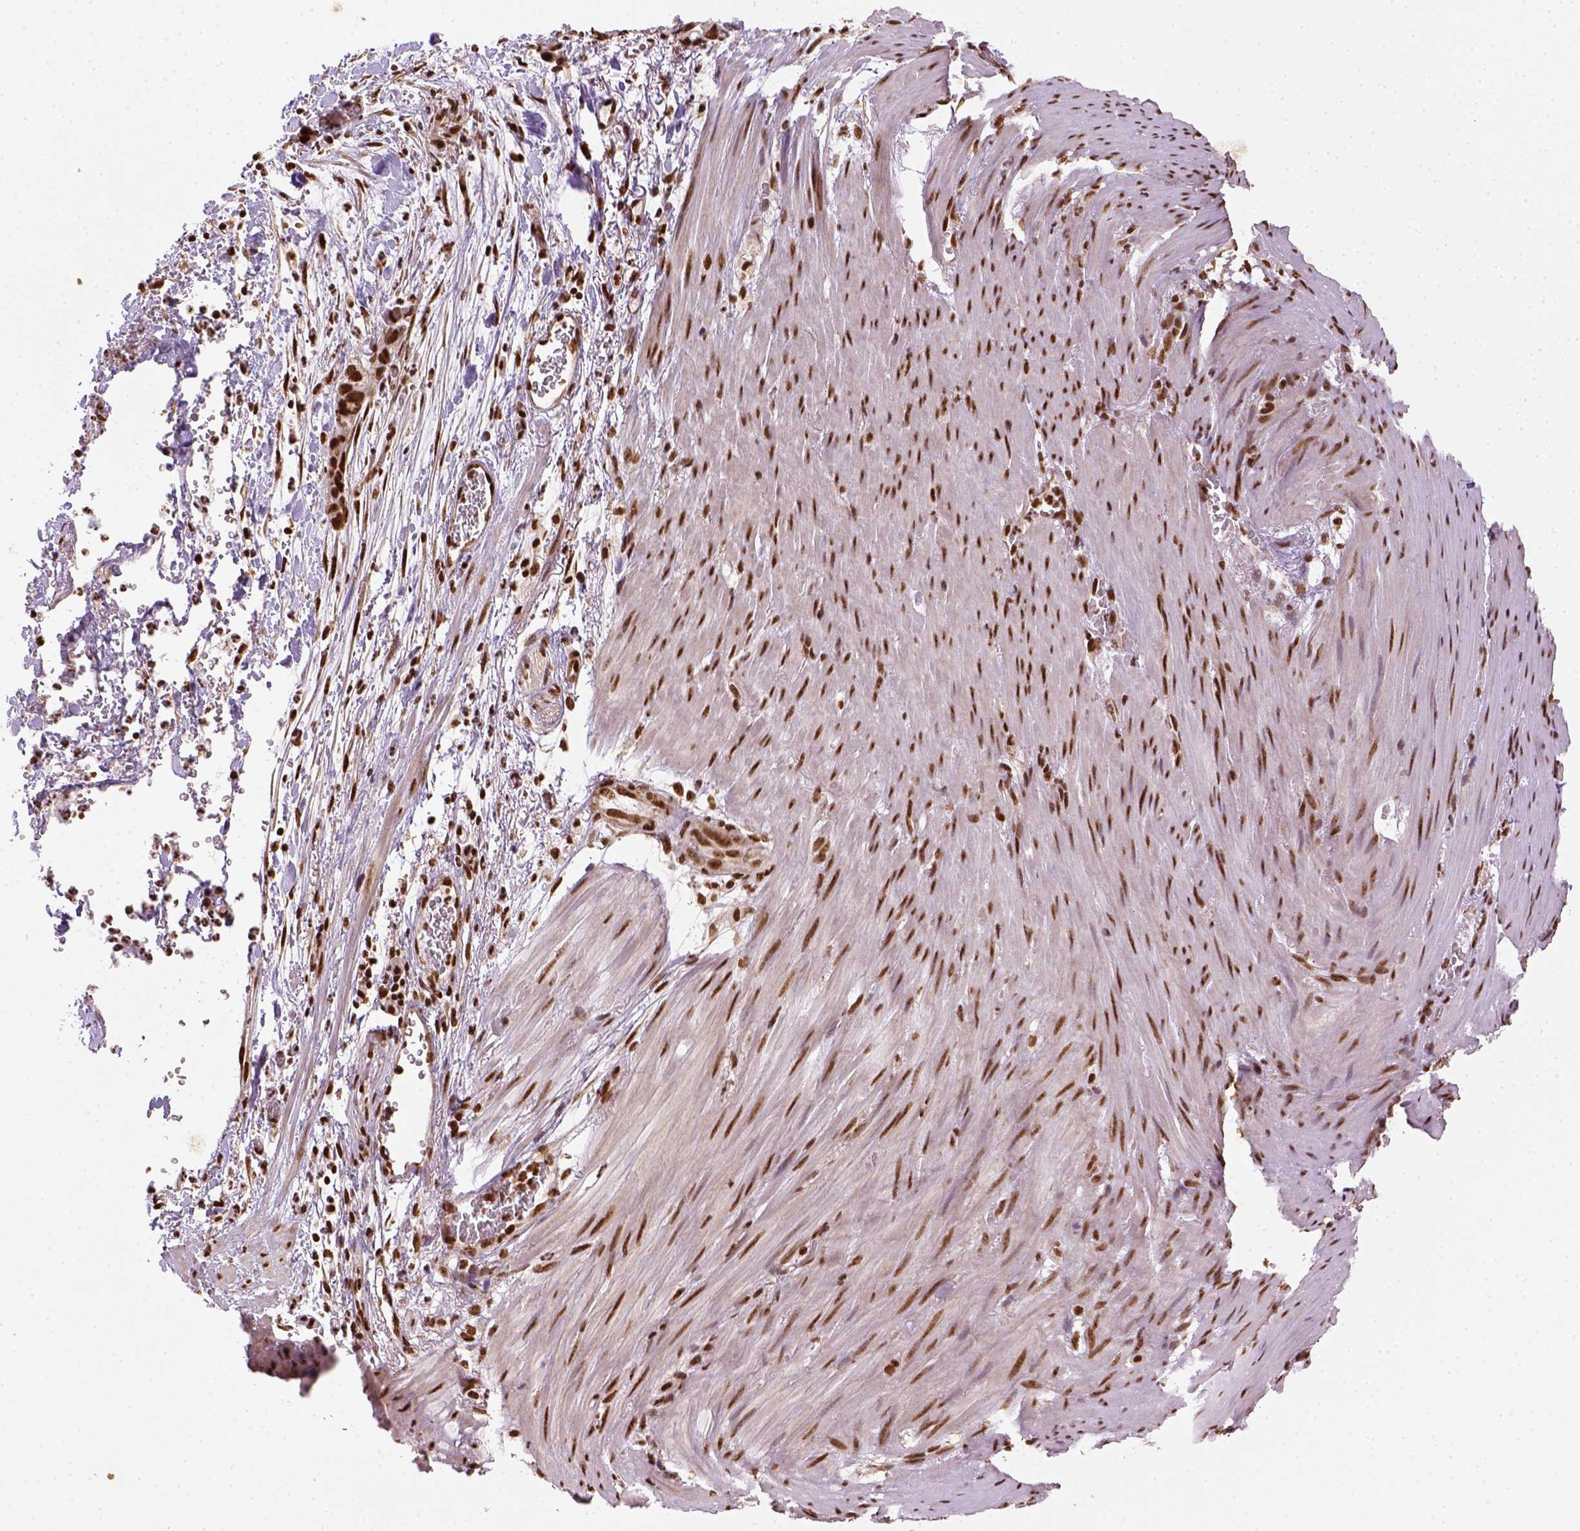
{"staining": {"intensity": "strong", "quantity": ">75%", "location": "nuclear"}, "tissue": "stomach cancer", "cell_type": "Tumor cells", "image_type": "cancer", "snomed": [{"axis": "morphology", "description": "Normal tissue, NOS"}, {"axis": "morphology", "description": "Adenocarcinoma, NOS"}, {"axis": "topography", "description": "Esophagus"}, {"axis": "topography", "description": "Stomach, upper"}], "caption": "Stomach adenocarcinoma was stained to show a protein in brown. There is high levels of strong nuclear positivity in about >75% of tumor cells.", "gene": "CCAR1", "patient": {"sex": "male", "age": 74}}